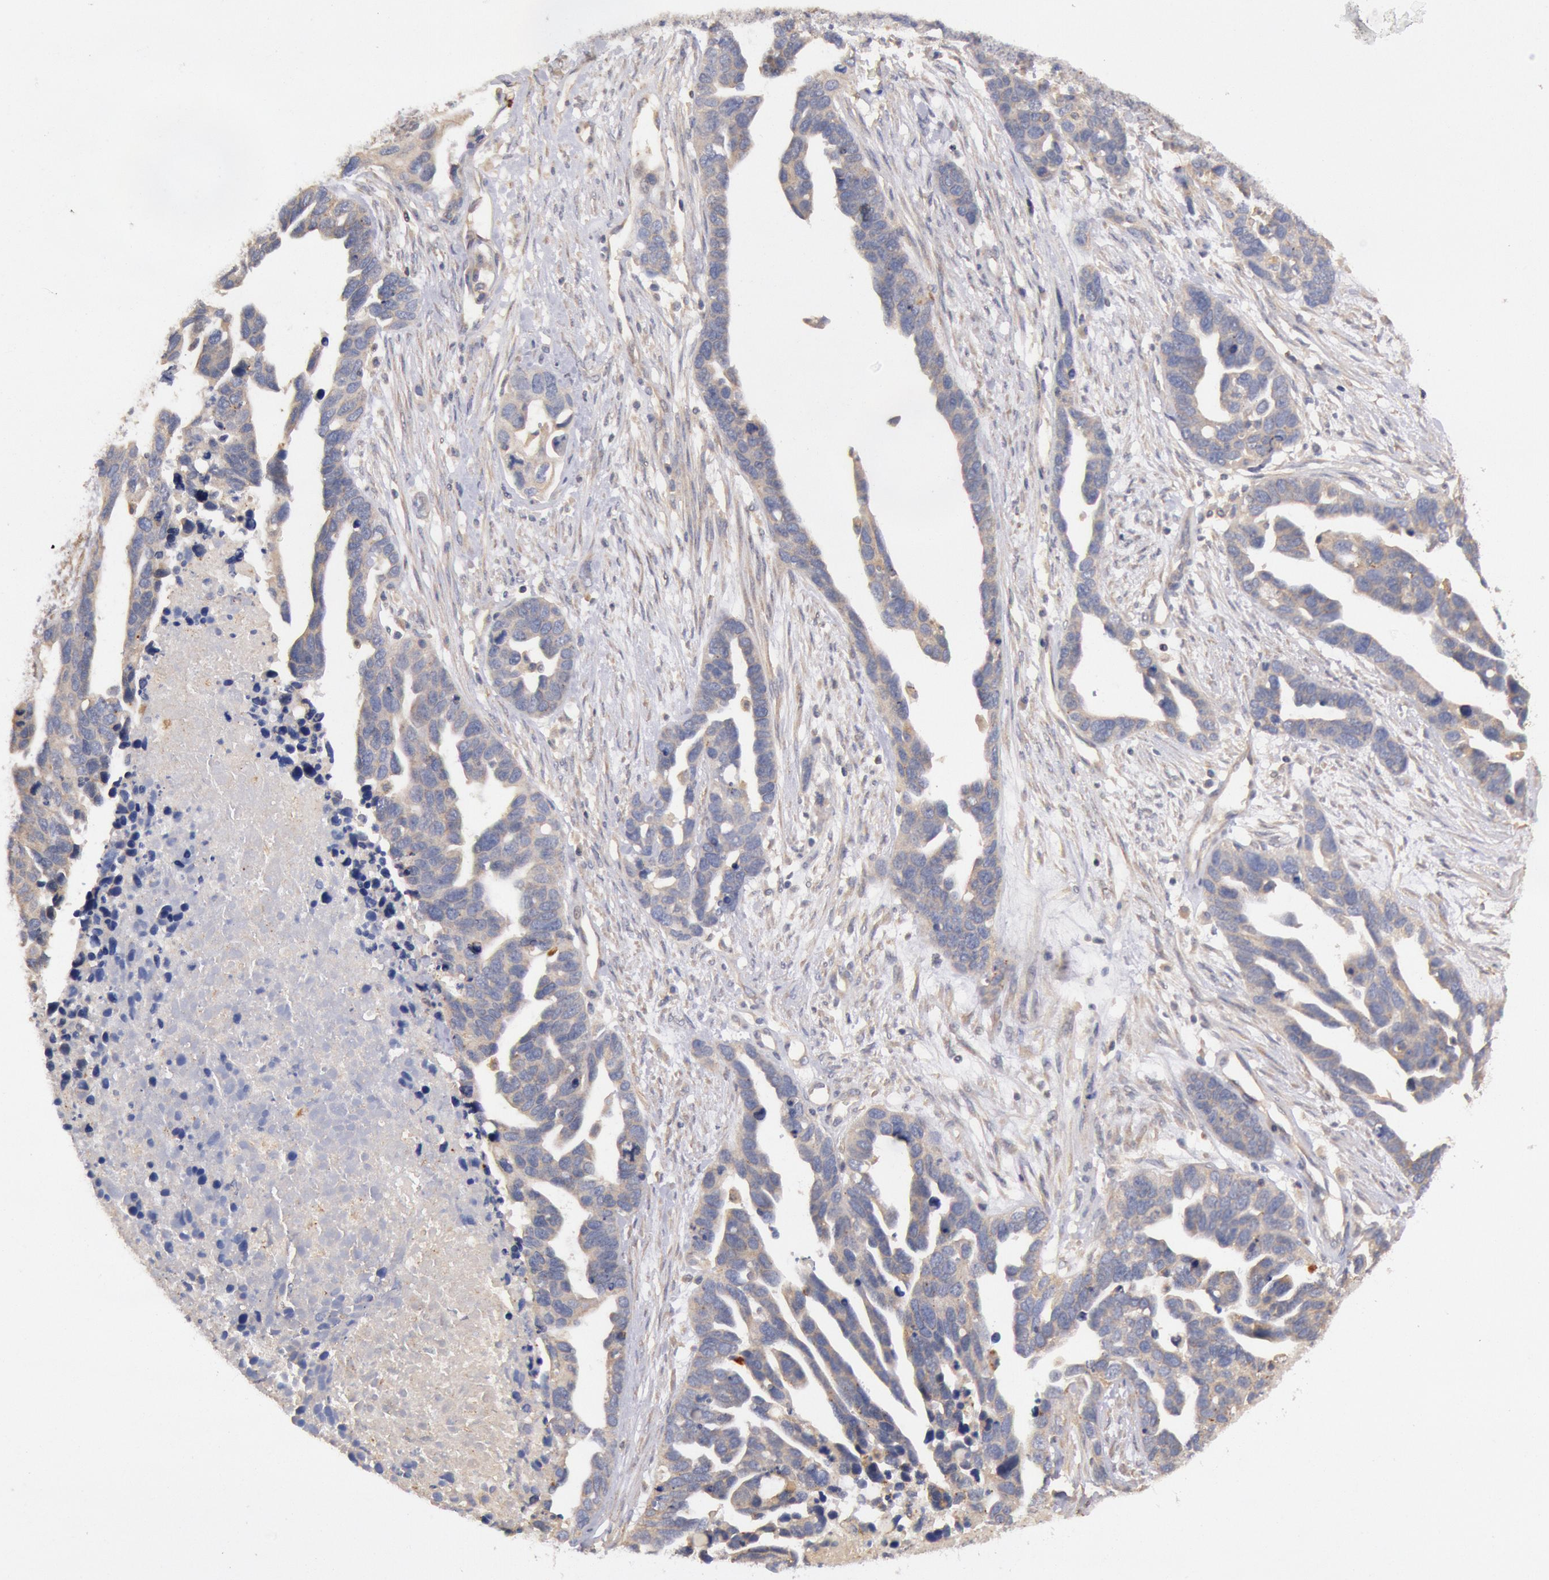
{"staining": {"intensity": "weak", "quantity": ">75%", "location": "cytoplasmic/membranous"}, "tissue": "ovarian cancer", "cell_type": "Tumor cells", "image_type": "cancer", "snomed": [{"axis": "morphology", "description": "Cystadenocarcinoma, serous, NOS"}, {"axis": "topography", "description": "Ovary"}], "caption": "Tumor cells exhibit low levels of weak cytoplasmic/membranous positivity in approximately >75% of cells in human ovarian cancer (serous cystadenocarcinoma). The staining was performed using DAB to visualize the protein expression in brown, while the nuclei were stained in blue with hematoxylin (Magnification: 20x).", "gene": "TMED8", "patient": {"sex": "female", "age": 54}}